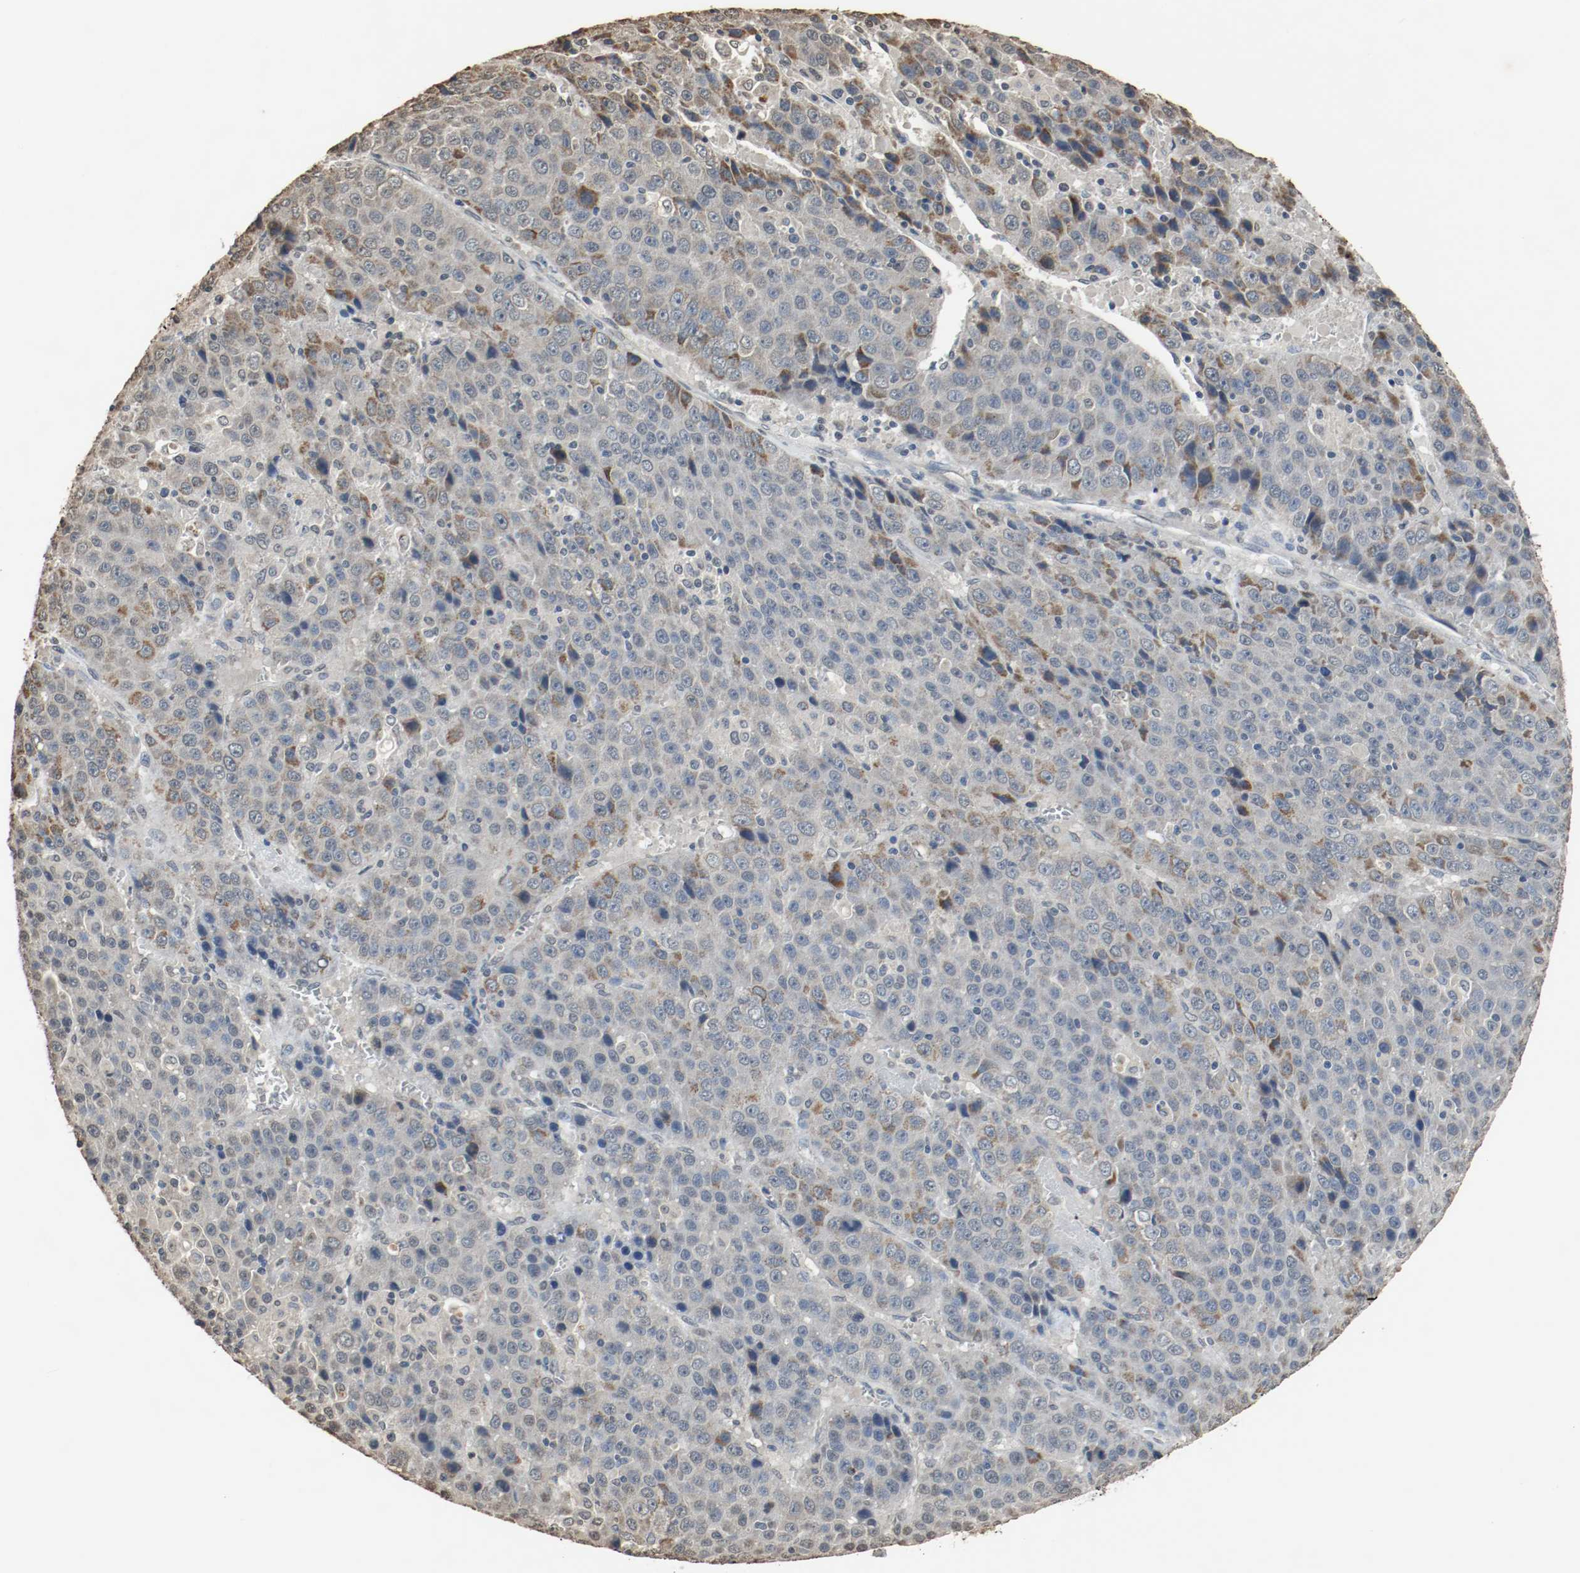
{"staining": {"intensity": "weak", "quantity": "<25%", "location": "cytoplasmic/membranous"}, "tissue": "liver cancer", "cell_type": "Tumor cells", "image_type": "cancer", "snomed": [{"axis": "morphology", "description": "Carcinoma, Hepatocellular, NOS"}, {"axis": "topography", "description": "Liver"}], "caption": "An immunohistochemistry (IHC) micrograph of liver hepatocellular carcinoma is shown. There is no staining in tumor cells of liver hepatocellular carcinoma. (DAB (3,3'-diaminobenzidine) immunohistochemistry (IHC), high magnification).", "gene": "RTN4", "patient": {"sex": "female", "age": 53}}